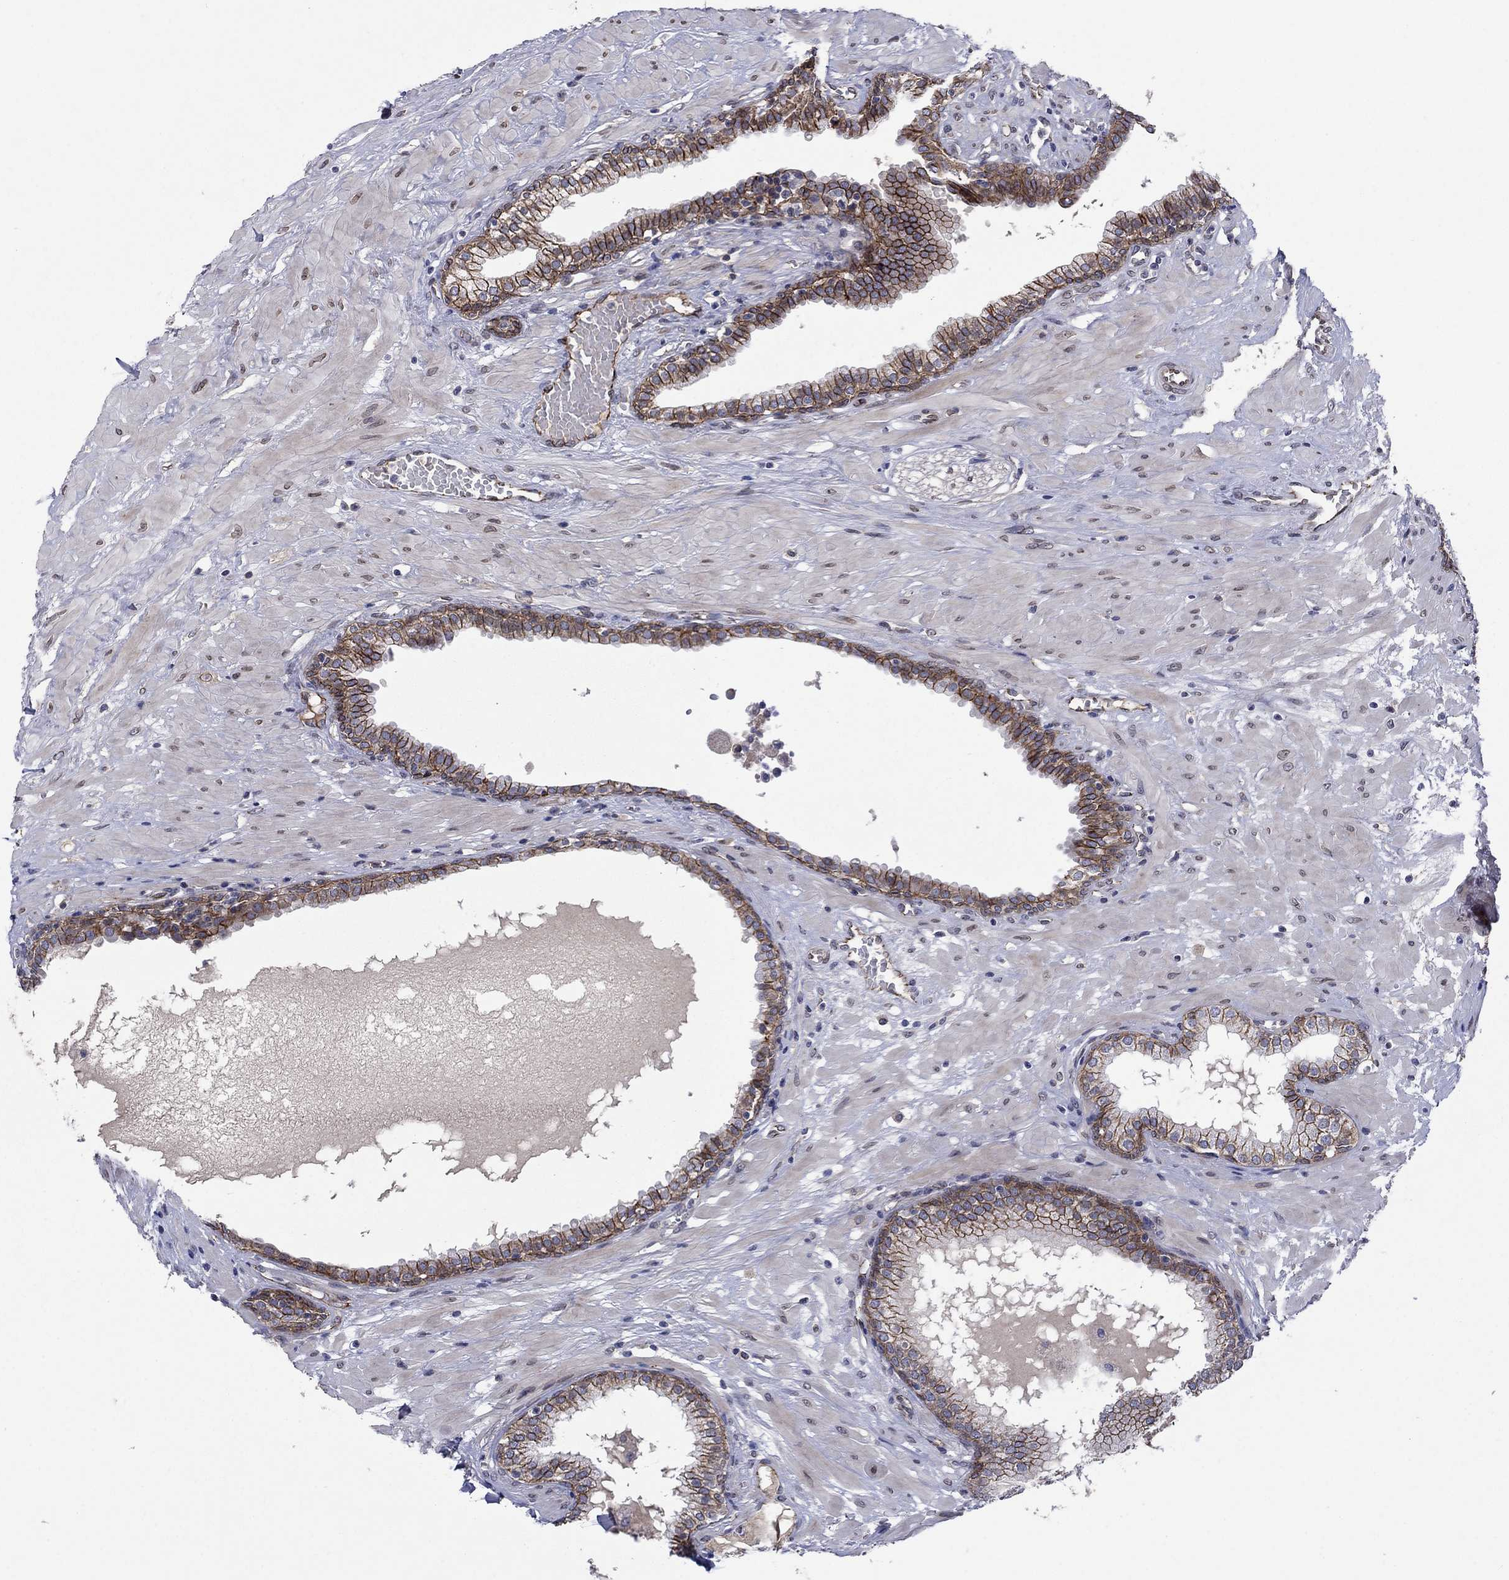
{"staining": {"intensity": "moderate", "quantity": "25%-75%", "location": "cytoplasmic/membranous"}, "tissue": "prostate", "cell_type": "Glandular cells", "image_type": "normal", "snomed": [{"axis": "morphology", "description": "Normal tissue, NOS"}, {"axis": "topography", "description": "Prostate"}], "caption": "A brown stain labels moderate cytoplasmic/membranous positivity of a protein in glandular cells of normal prostate.", "gene": "EMC9", "patient": {"sex": "male", "age": 64}}